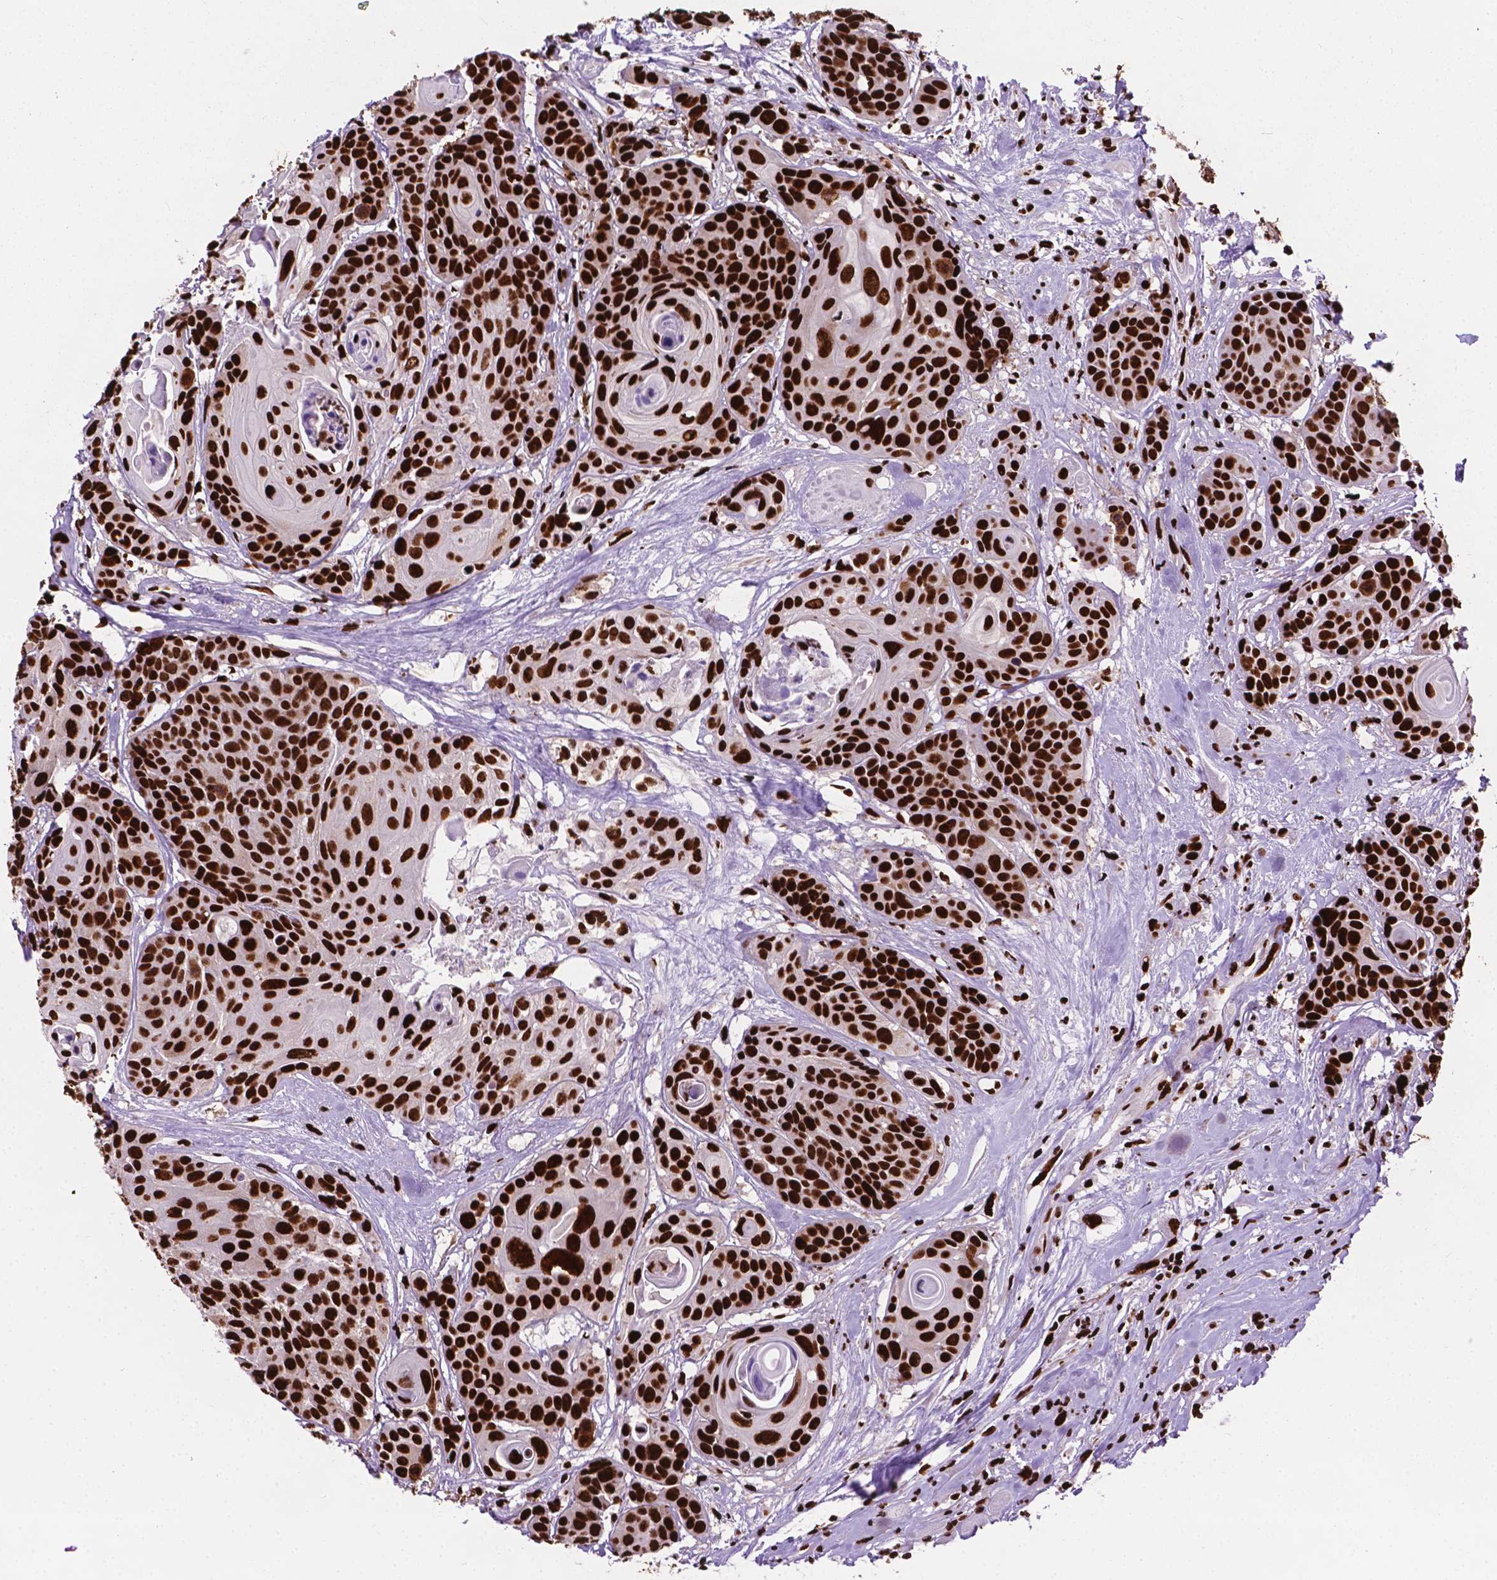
{"staining": {"intensity": "strong", "quantity": ">75%", "location": "nuclear"}, "tissue": "head and neck cancer", "cell_type": "Tumor cells", "image_type": "cancer", "snomed": [{"axis": "morphology", "description": "Squamous cell carcinoma, NOS"}, {"axis": "topography", "description": "Oral tissue"}, {"axis": "topography", "description": "Head-Neck"}], "caption": "A high-resolution histopathology image shows IHC staining of head and neck cancer, which shows strong nuclear staining in about >75% of tumor cells.", "gene": "SMIM5", "patient": {"sex": "male", "age": 56}}